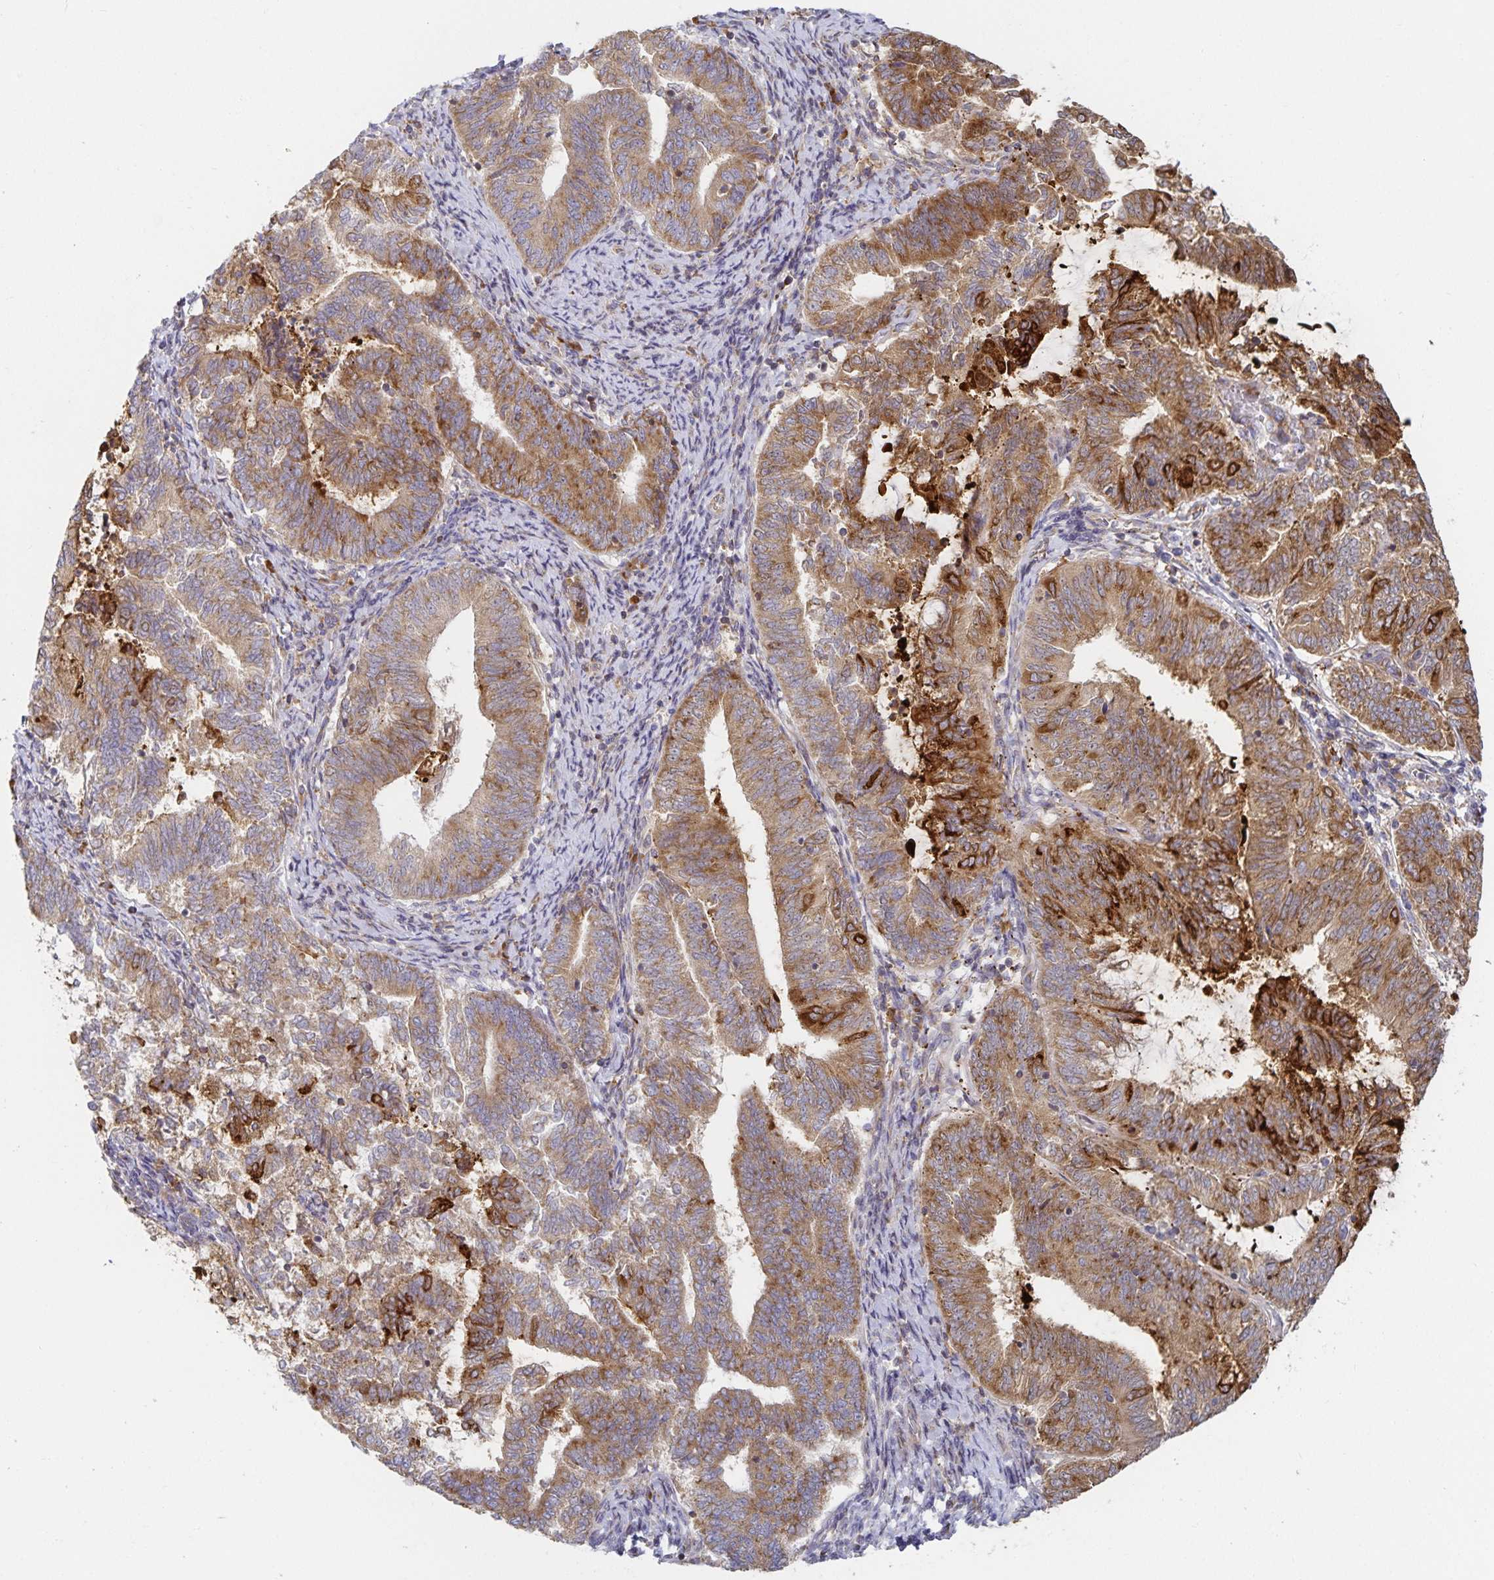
{"staining": {"intensity": "moderate", "quantity": ">75%", "location": "cytoplasmic/membranous"}, "tissue": "endometrial cancer", "cell_type": "Tumor cells", "image_type": "cancer", "snomed": [{"axis": "morphology", "description": "Adenocarcinoma, NOS"}, {"axis": "topography", "description": "Endometrium"}], "caption": "Immunohistochemistry photomicrograph of neoplastic tissue: endometrial cancer (adenocarcinoma) stained using IHC exhibits medium levels of moderate protein expression localized specifically in the cytoplasmic/membranous of tumor cells, appearing as a cytoplasmic/membranous brown color.", "gene": "NOMO1", "patient": {"sex": "female", "age": 65}}